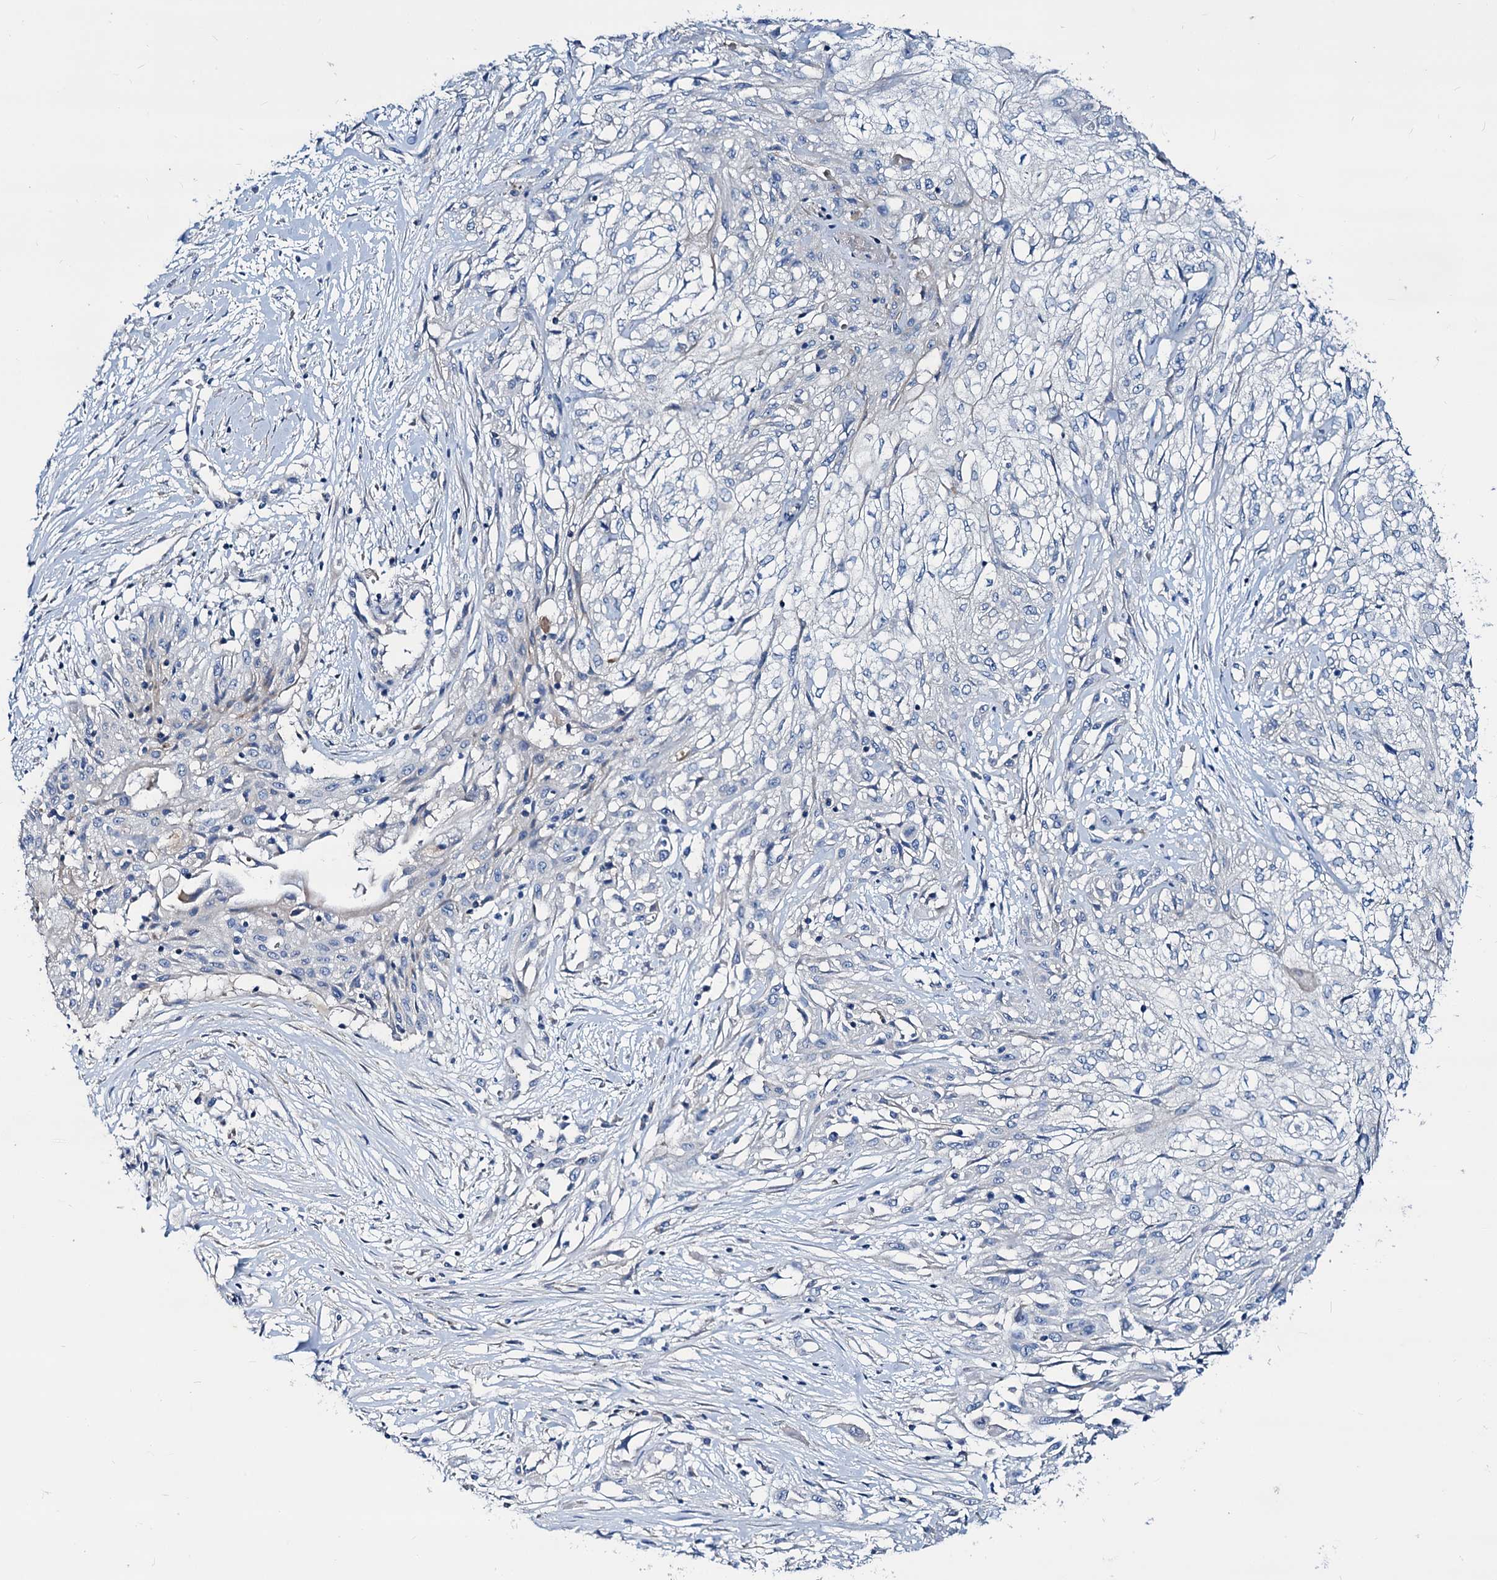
{"staining": {"intensity": "negative", "quantity": "none", "location": "none"}, "tissue": "skin cancer", "cell_type": "Tumor cells", "image_type": "cancer", "snomed": [{"axis": "morphology", "description": "Squamous cell carcinoma, NOS"}, {"axis": "morphology", "description": "Squamous cell carcinoma, metastatic, NOS"}, {"axis": "topography", "description": "Skin"}, {"axis": "topography", "description": "Lymph node"}], "caption": "This is an IHC histopathology image of human skin cancer. There is no expression in tumor cells.", "gene": "DYDC2", "patient": {"sex": "male", "age": 75}}